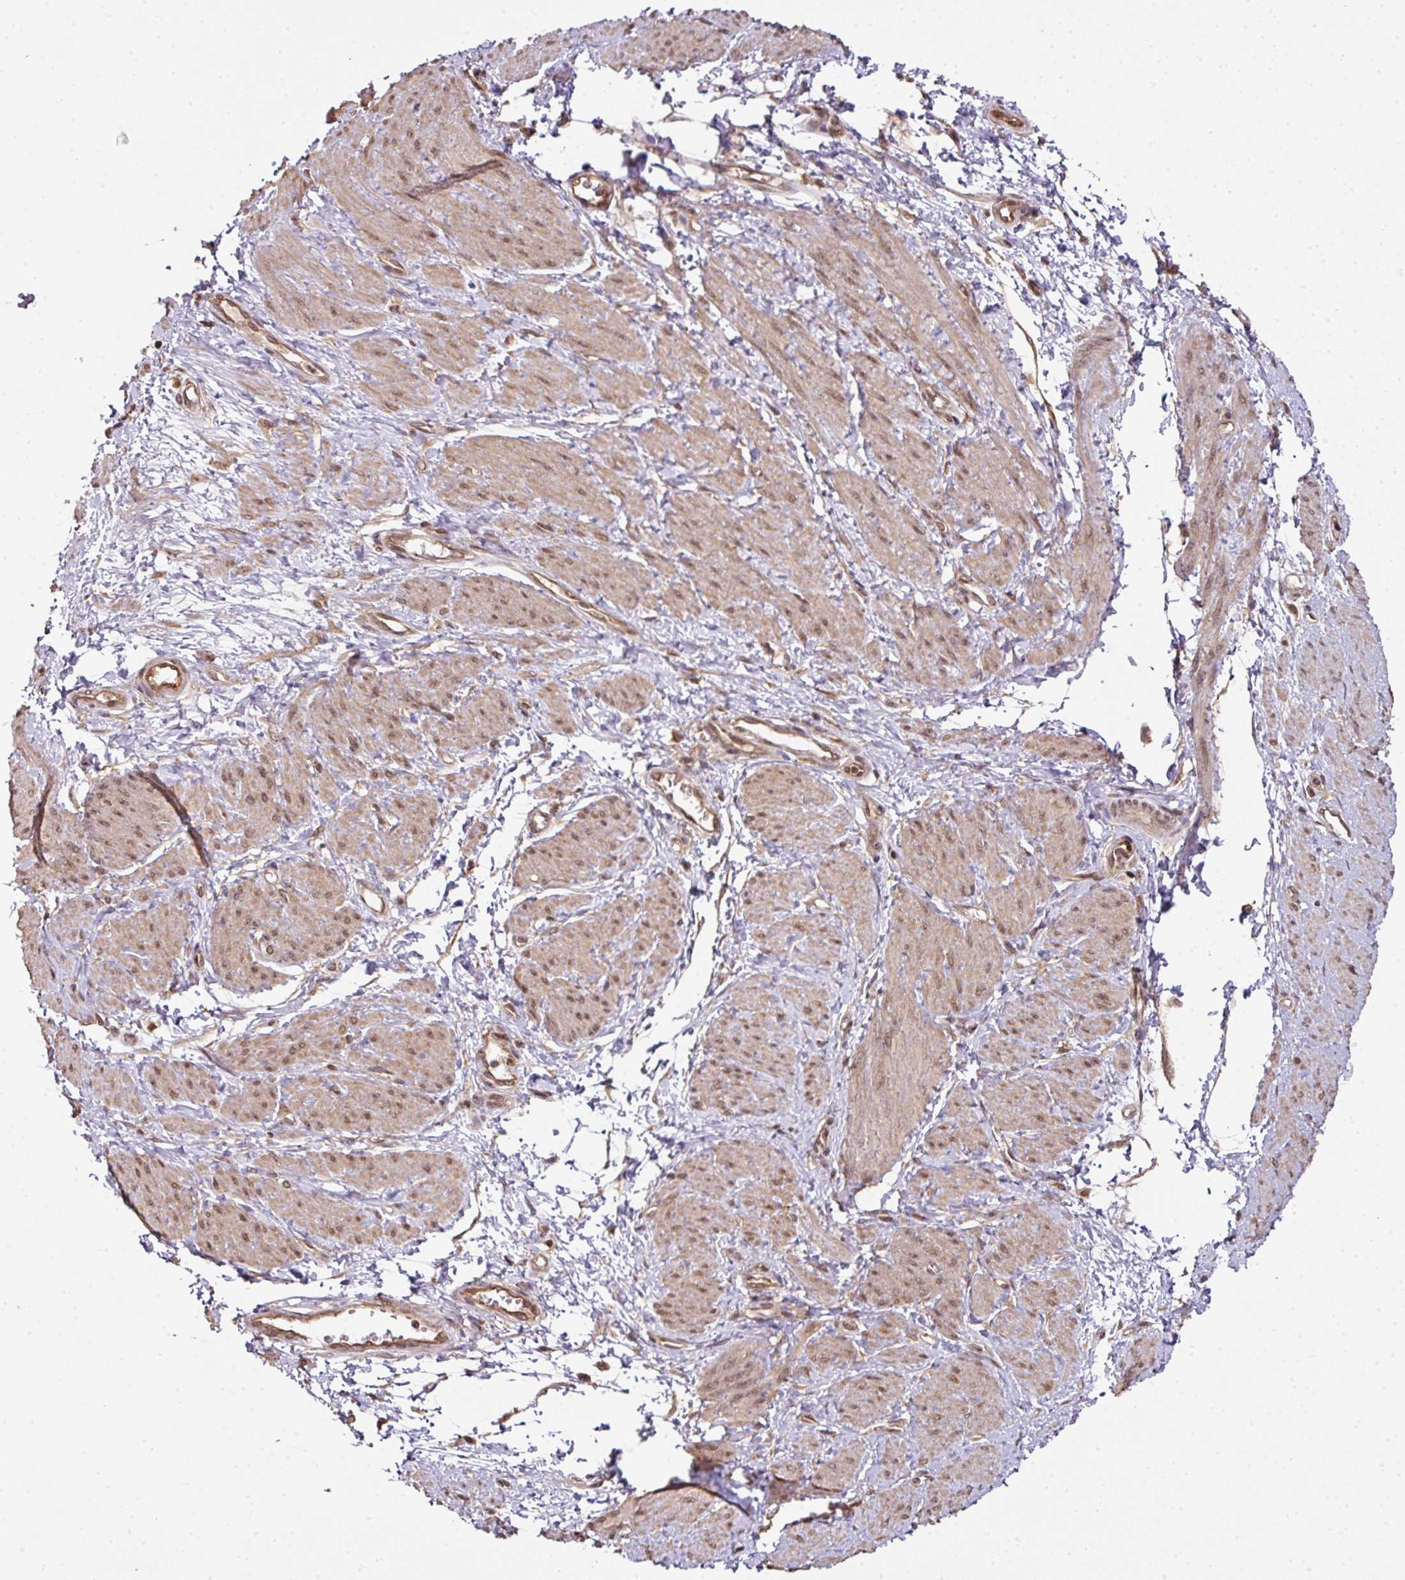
{"staining": {"intensity": "moderate", "quantity": ">75%", "location": "cytoplasmic/membranous,nuclear"}, "tissue": "smooth muscle", "cell_type": "Smooth muscle cells", "image_type": "normal", "snomed": [{"axis": "morphology", "description": "Normal tissue, NOS"}, {"axis": "topography", "description": "Smooth muscle"}, {"axis": "topography", "description": "Uterus"}], "caption": "Protein staining of normal smooth muscle demonstrates moderate cytoplasmic/membranous,nuclear staining in about >75% of smooth muscle cells.", "gene": "ANKRD18A", "patient": {"sex": "female", "age": 39}}